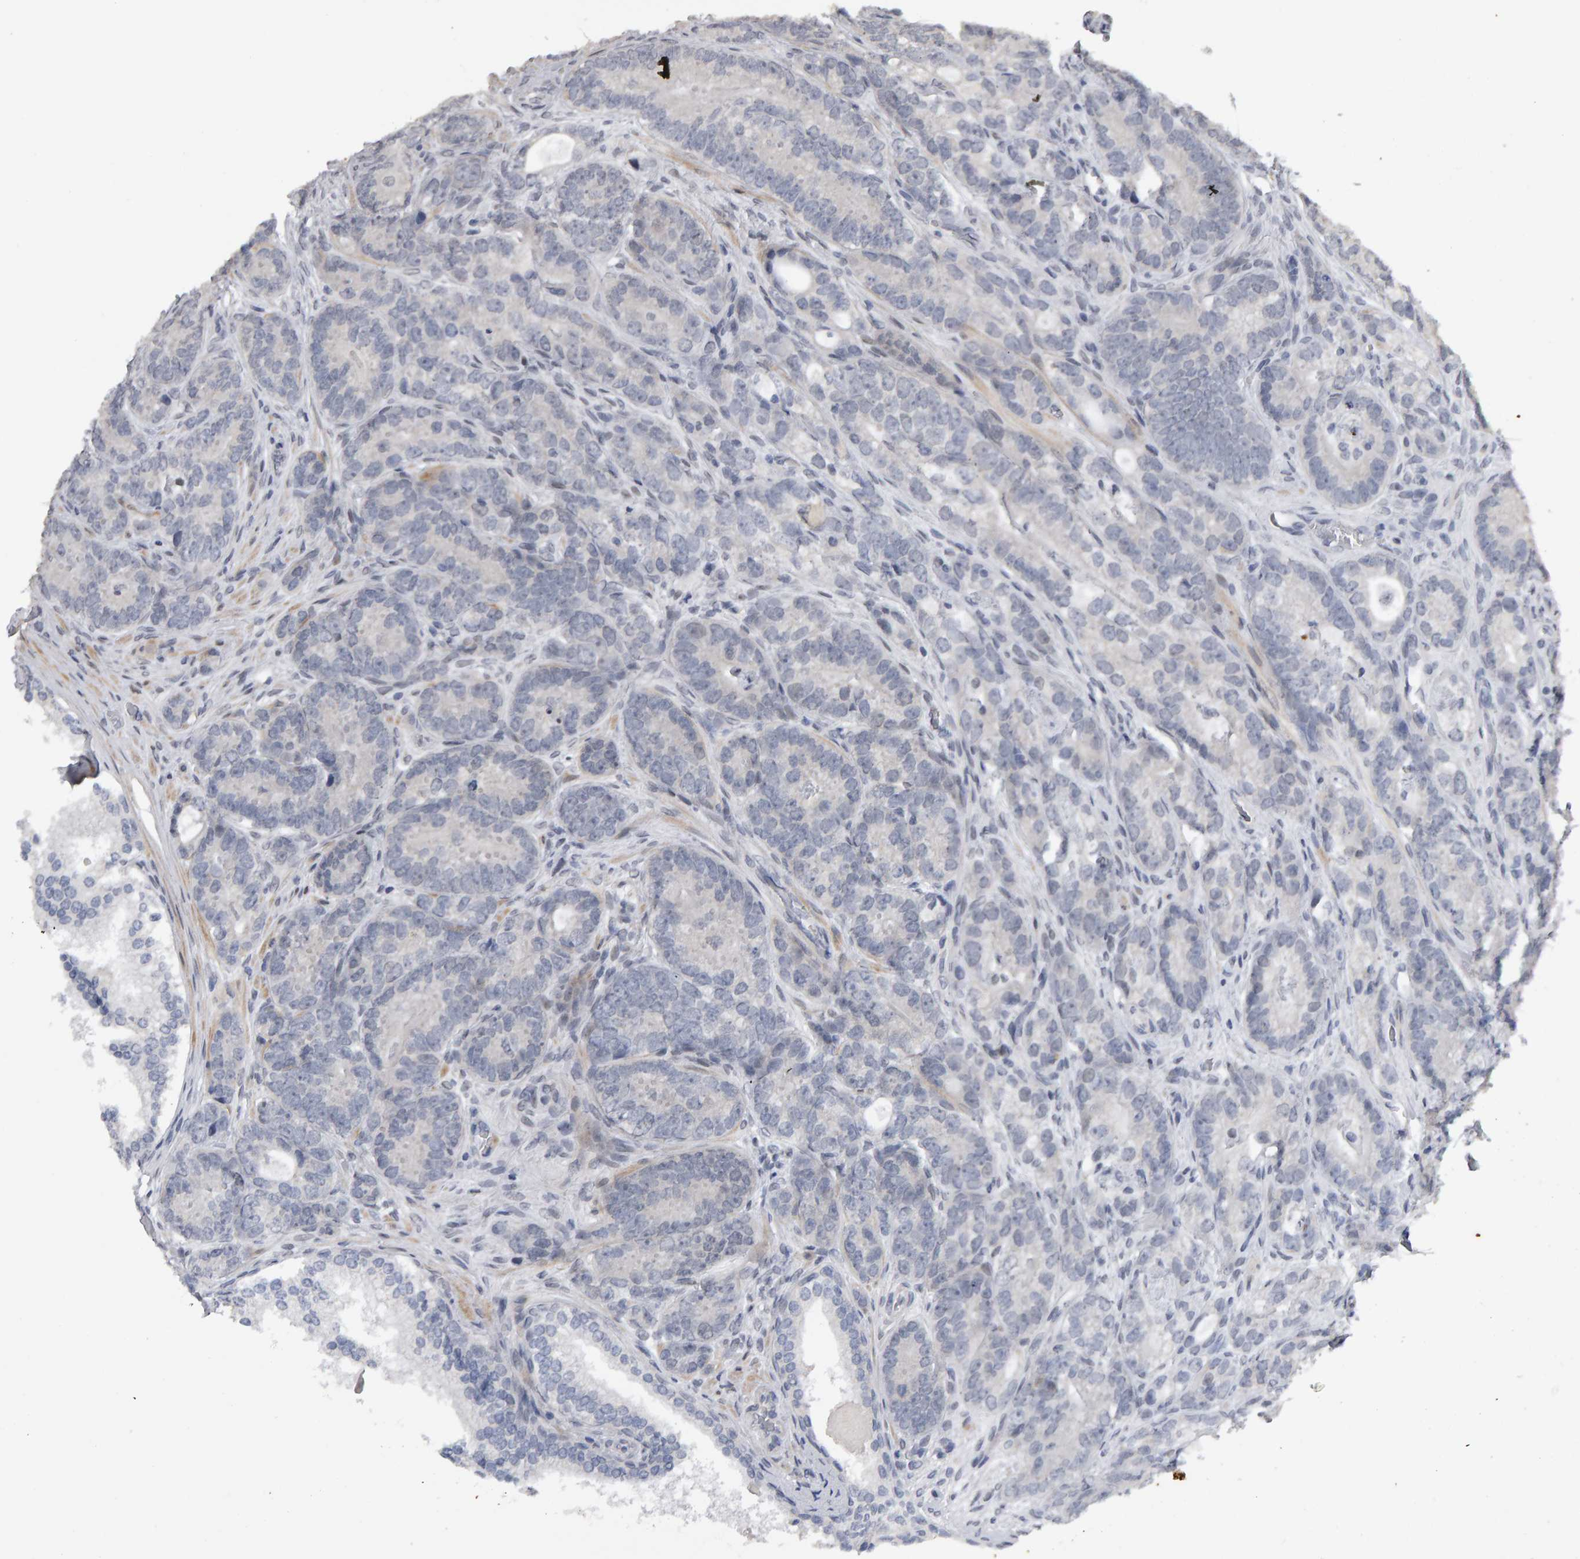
{"staining": {"intensity": "negative", "quantity": "none", "location": "none"}, "tissue": "prostate cancer", "cell_type": "Tumor cells", "image_type": "cancer", "snomed": [{"axis": "morphology", "description": "Adenocarcinoma, High grade"}, {"axis": "topography", "description": "Prostate"}], "caption": "Tumor cells show no significant protein staining in prostate cancer (adenocarcinoma (high-grade)).", "gene": "IPO8", "patient": {"sex": "male", "age": 56}}